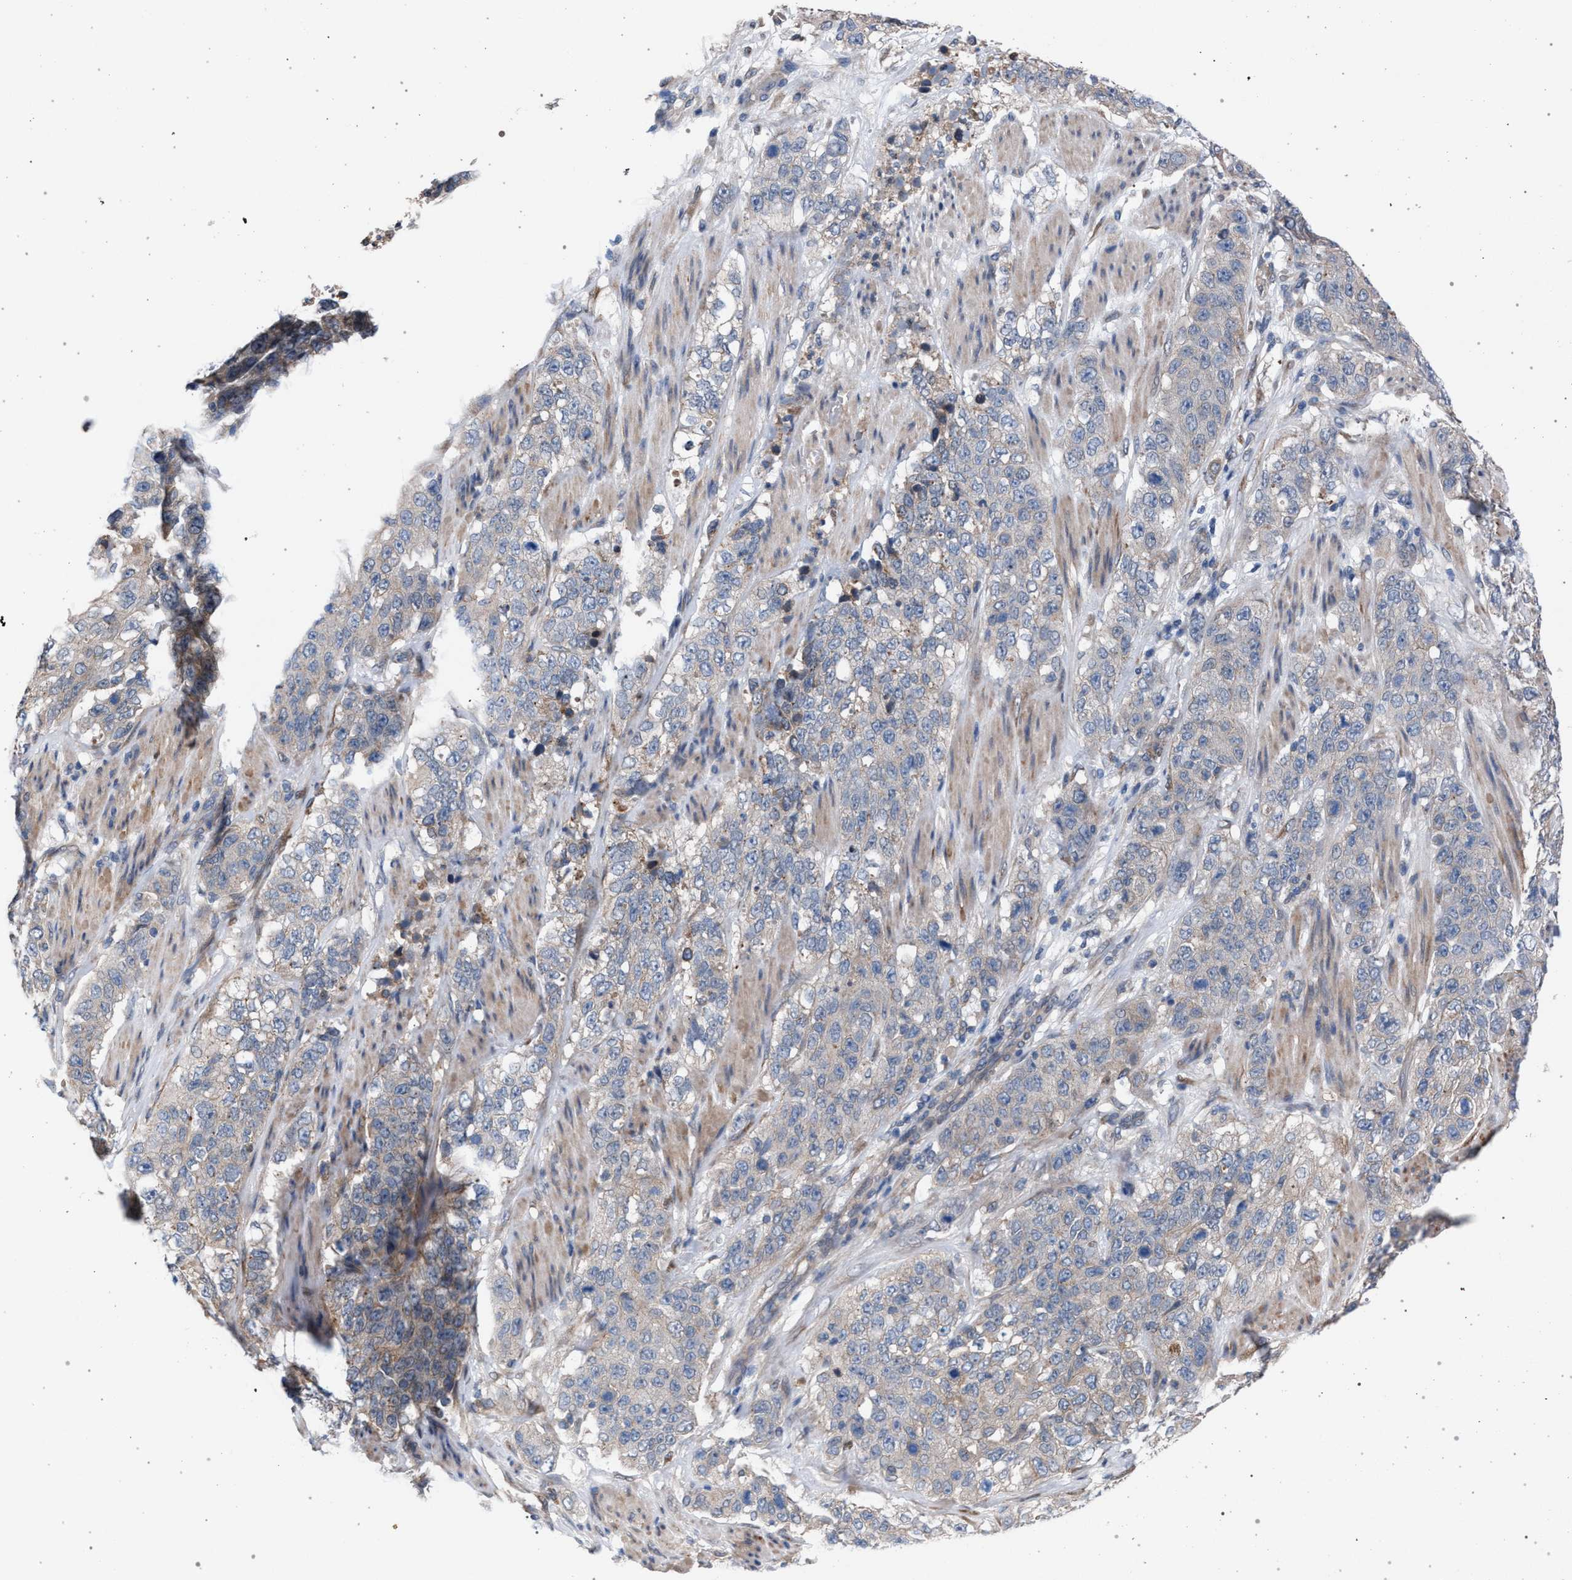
{"staining": {"intensity": "negative", "quantity": "none", "location": "none"}, "tissue": "stomach cancer", "cell_type": "Tumor cells", "image_type": "cancer", "snomed": [{"axis": "morphology", "description": "Adenocarcinoma, NOS"}, {"axis": "topography", "description": "Stomach"}], "caption": "IHC histopathology image of neoplastic tissue: stomach cancer stained with DAB reveals no significant protein staining in tumor cells.", "gene": "ARPC5L", "patient": {"sex": "male", "age": 48}}